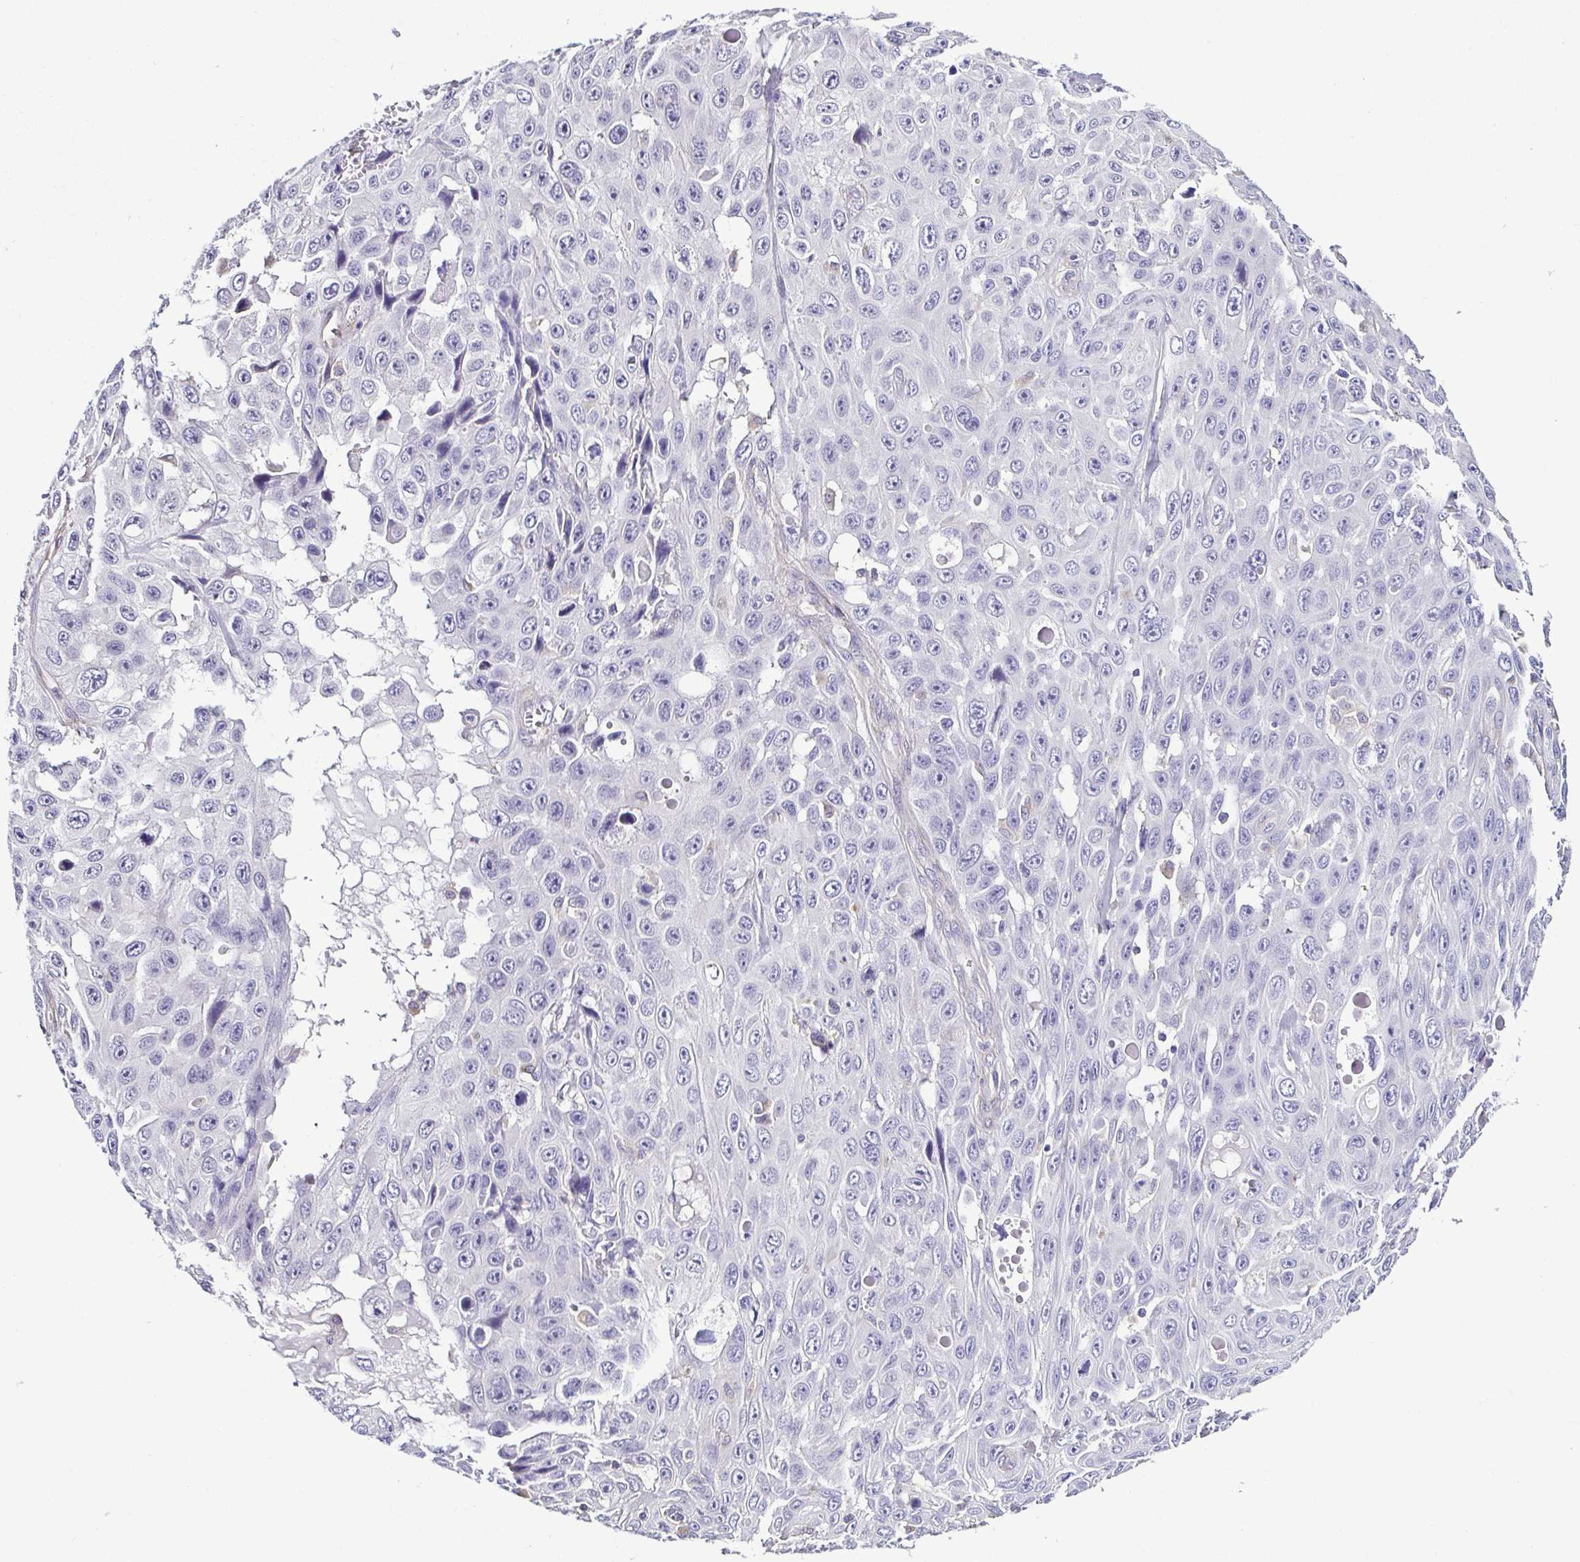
{"staining": {"intensity": "negative", "quantity": "none", "location": "none"}, "tissue": "skin cancer", "cell_type": "Tumor cells", "image_type": "cancer", "snomed": [{"axis": "morphology", "description": "Squamous cell carcinoma, NOS"}, {"axis": "topography", "description": "Skin"}], "caption": "Immunohistochemistry (IHC) photomicrograph of neoplastic tissue: skin squamous cell carcinoma stained with DAB displays no significant protein expression in tumor cells.", "gene": "TNNT2", "patient": {"sex": "male", "age": 82}}